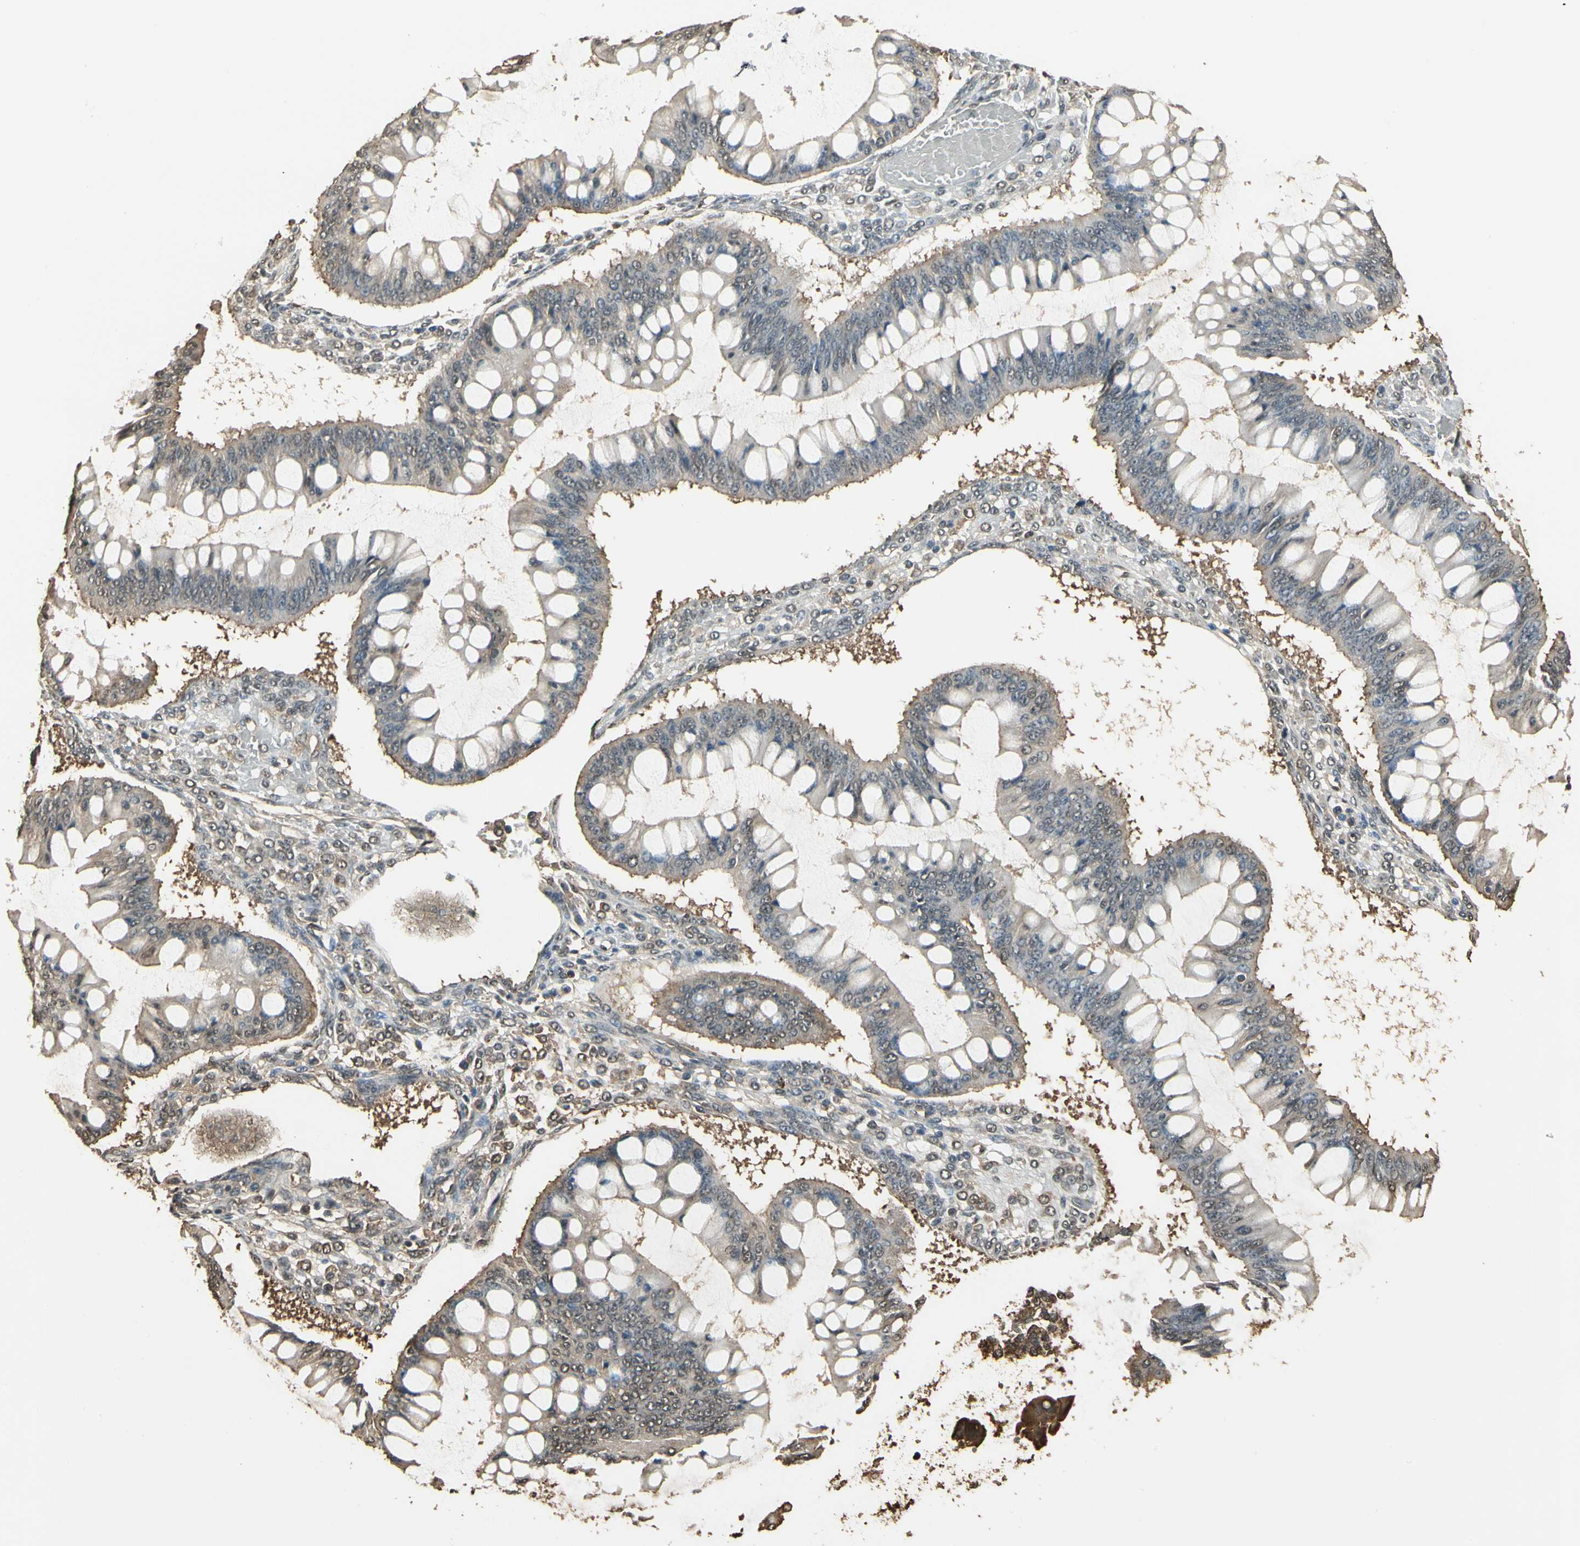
{"staining": {"intensity": "moderate", "quantity": "<25%", "location": "cytoplasmic/membranous"}, "tissue": "ovarian cancer", "cell_type": "Tumor cells", "image_type": "cancer", "snomed": [{"axis": "morphology", "description": "Cystadenocarcinoma, mucinous, NOS"}, {"axis": "topography", "description": "Ovary"}], "caption": "A photomicrograph showing moderate cytoplasmic/membranous staining in approximately <25% of tumor cells in mucinous cystadenocarcinoma (ovarian), as visualized by brown immunohistochemical staining.", "gene": "YWHAE", "patient": {"sex": "female", "age": 73}}